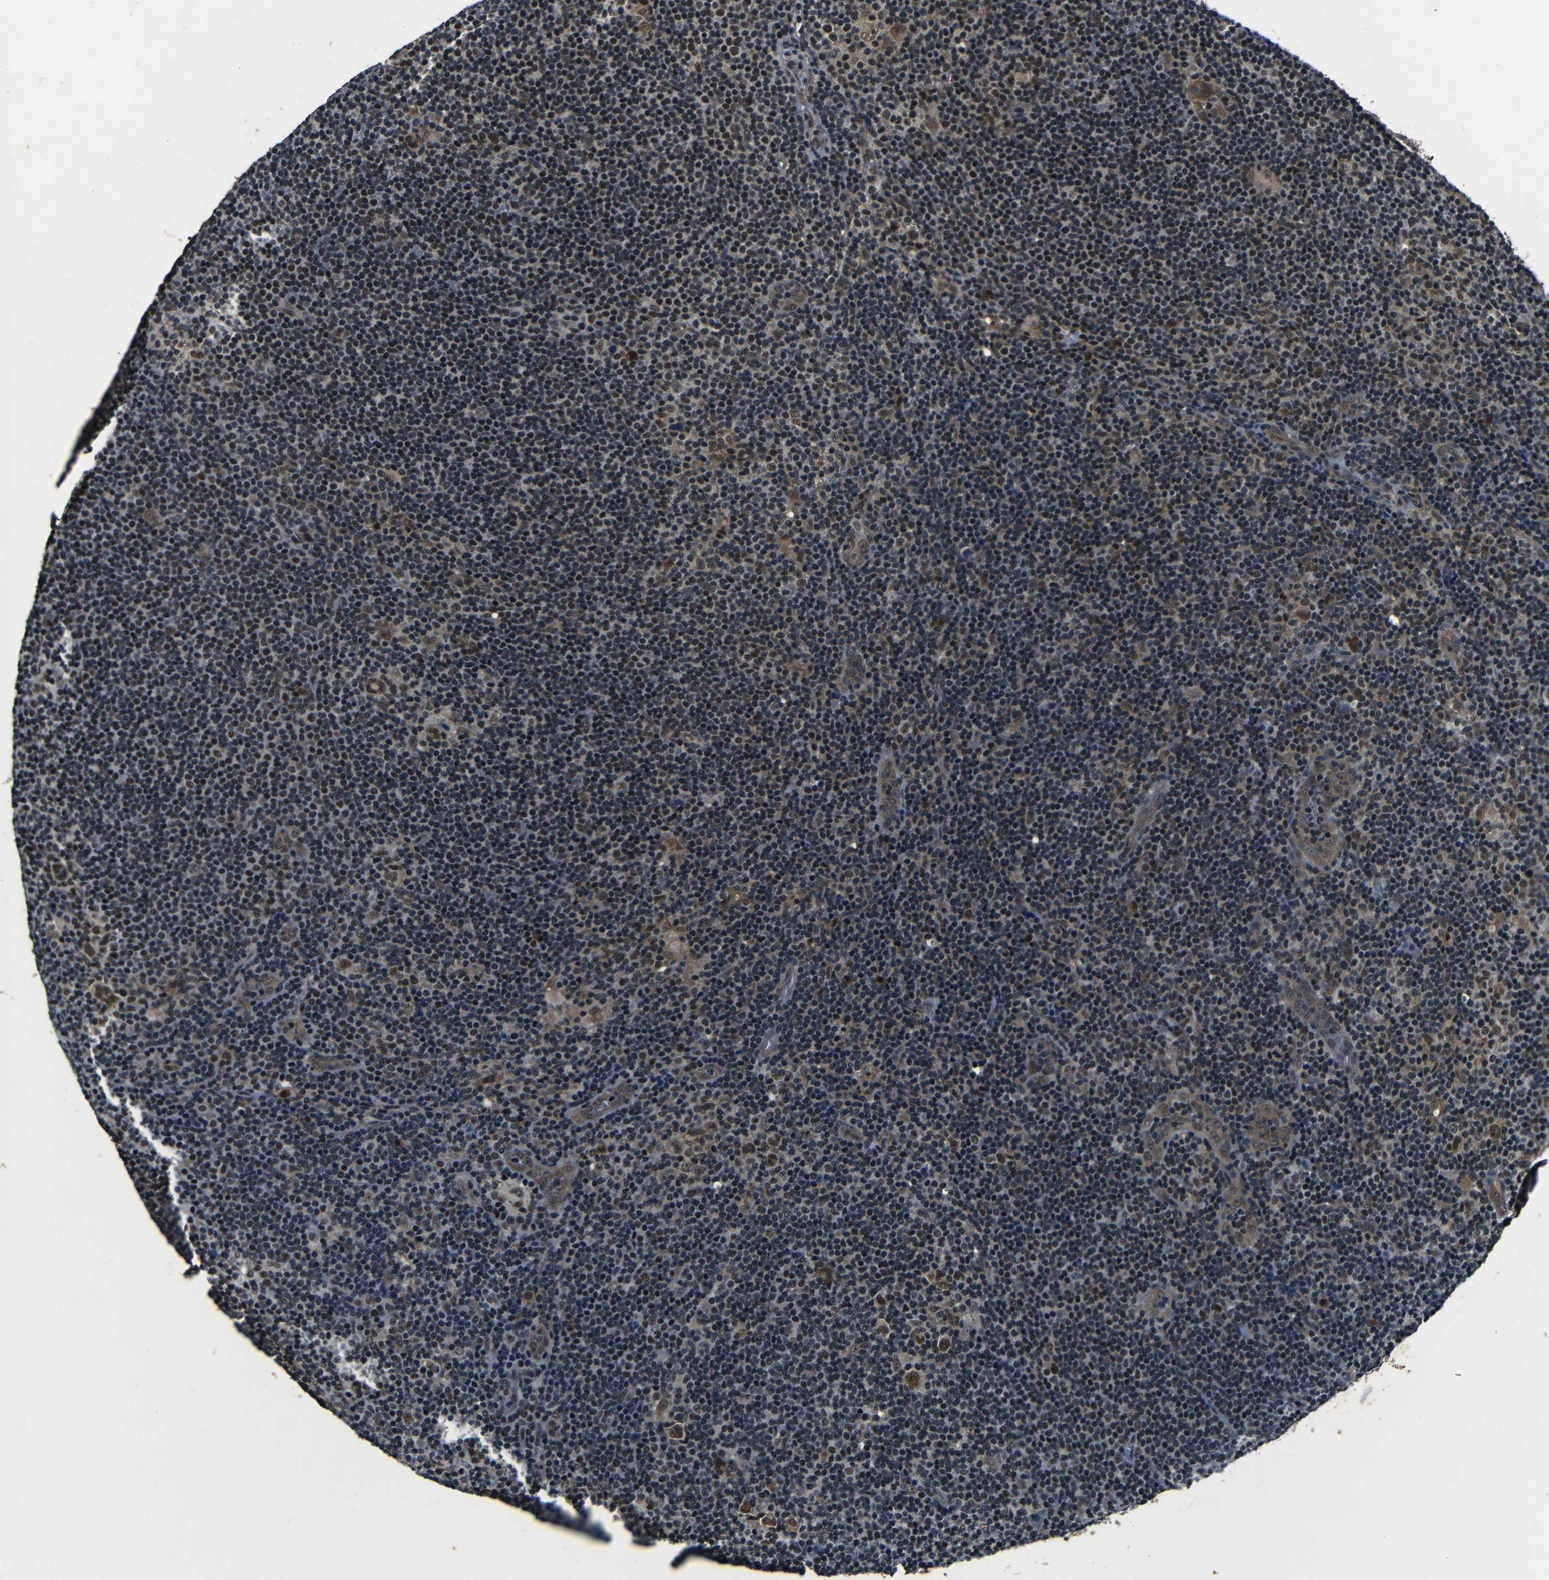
{"staining": {"intensity": "strong", "quantity": ">75%", "location": "cytoplasmic/membranous,nuclear"}, "tissue": "lymphoma", "cell_type": "Tumor cells", "image_type": "cancer", "snomed": [{"axis": "morphology", "description": "Hodgkin's disease, NOS"}, {"axis": "topography", "description": "Lymph node"}], "caption": "Brown immunohistochemical staining in human Hodgkin's disease demonstrates strong cytoplasmic/membranous and nuclear positivity in approximately >75% of tumor cells.", "gene": "FOXD4", "patient": {"sex": "female", "age": 57}}